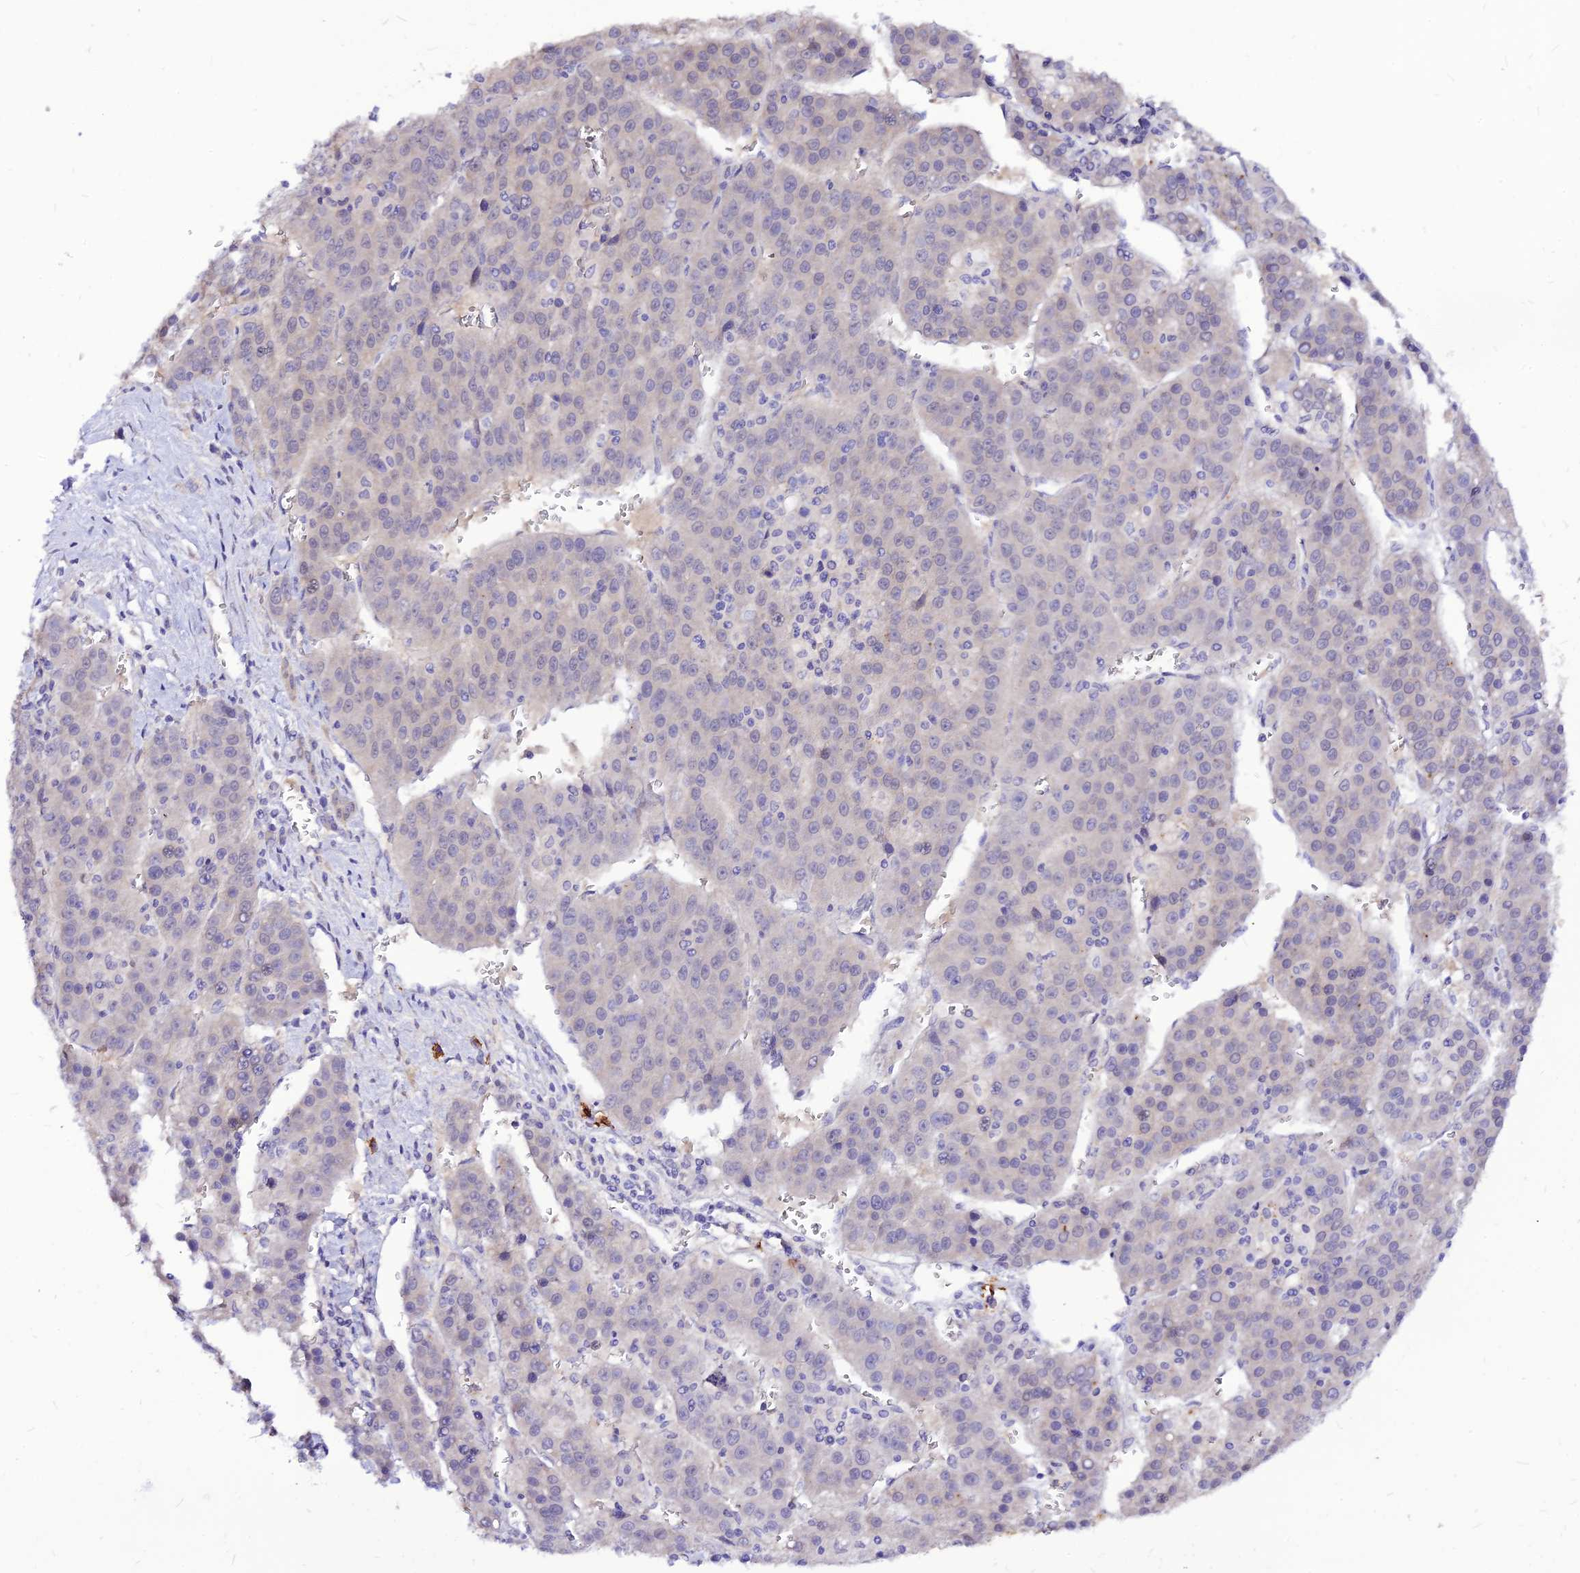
{"staining": {"intensity": "negative", "quantity": "none", "location": "none"}, "tissue": "liver cancer", "cell_type": "Tumor cells", "image_type": "cancer", "snomed": [{"axis": "morphology", "description": "Carcinoma, Hepatocellular, NOS"}, {"axis": "topography", "description": "Liver"}], "caption": "IHC photomicrograph of neoplastic tissue: liver cancer (hepatocellular carcinoma) stained with DAB (3,3'-diaminobenzidine) shows no significant protein positivity in tumor cells. (Stains: DAB immunohistochemistry (IHC) with hematoxylin counter stain, Microscopy: brightfield microscopy at high magnification).", "gene": "CZIB", "patient": {"sex": "female", "age": 53}}